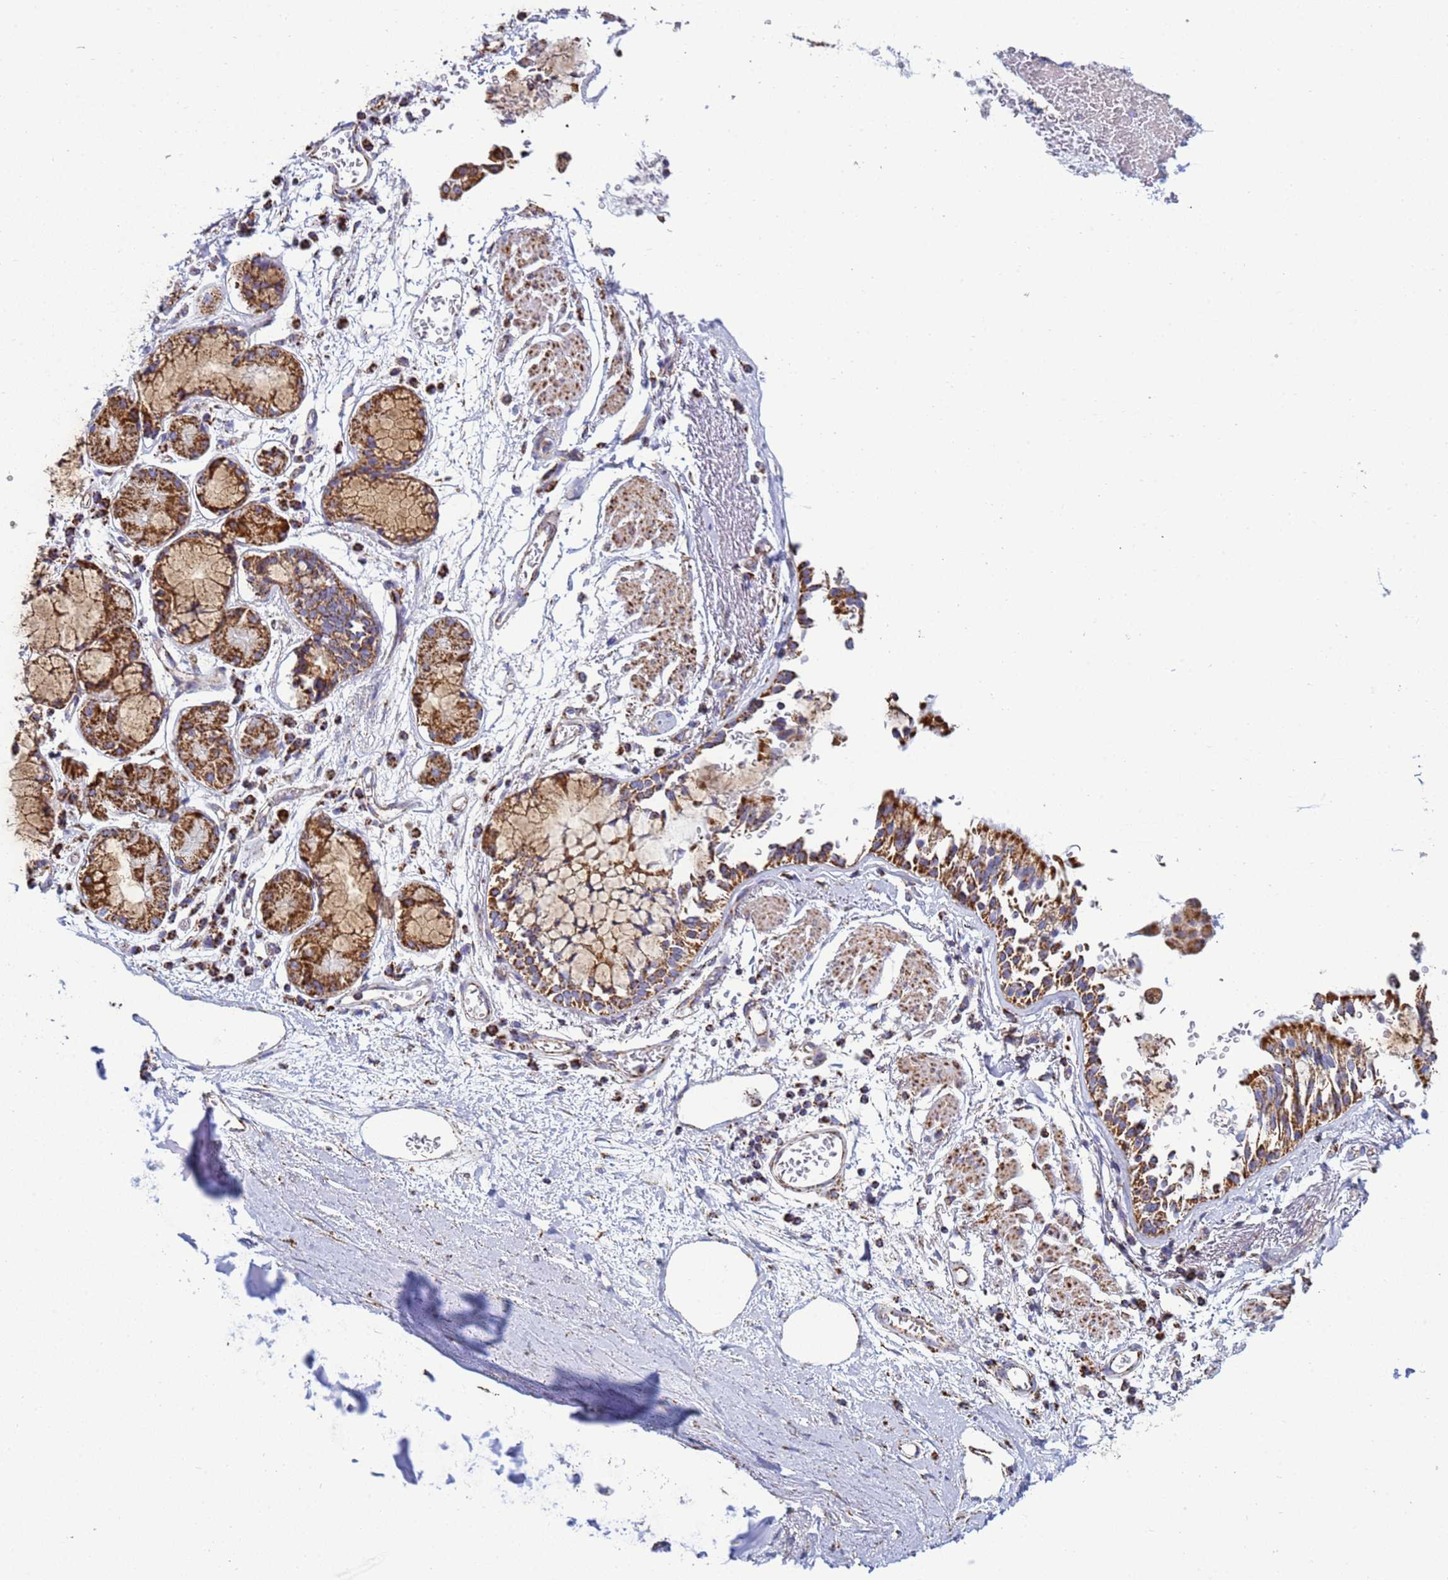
{"staining": {"intensity": "moderate", "quantity": "<25%", "location": "cytoplasmic/membranous"}, "tissue": "soft tissue", "cell_type": "Fibroblasts", "image_type": "normal", "snomed": [{"axis": "morphology", "description": "Normal tissue, NOS"}, {"axis": "topography", "description": "Cartilage tissue"}], "caption": "Protein expression analysis of benign soft tissue shows moderate cytoplasmic/membranous positivity in about <25% of fibroblasts.", "gene": "COQ4", "patient": {"sex": "male", "age": 73}}